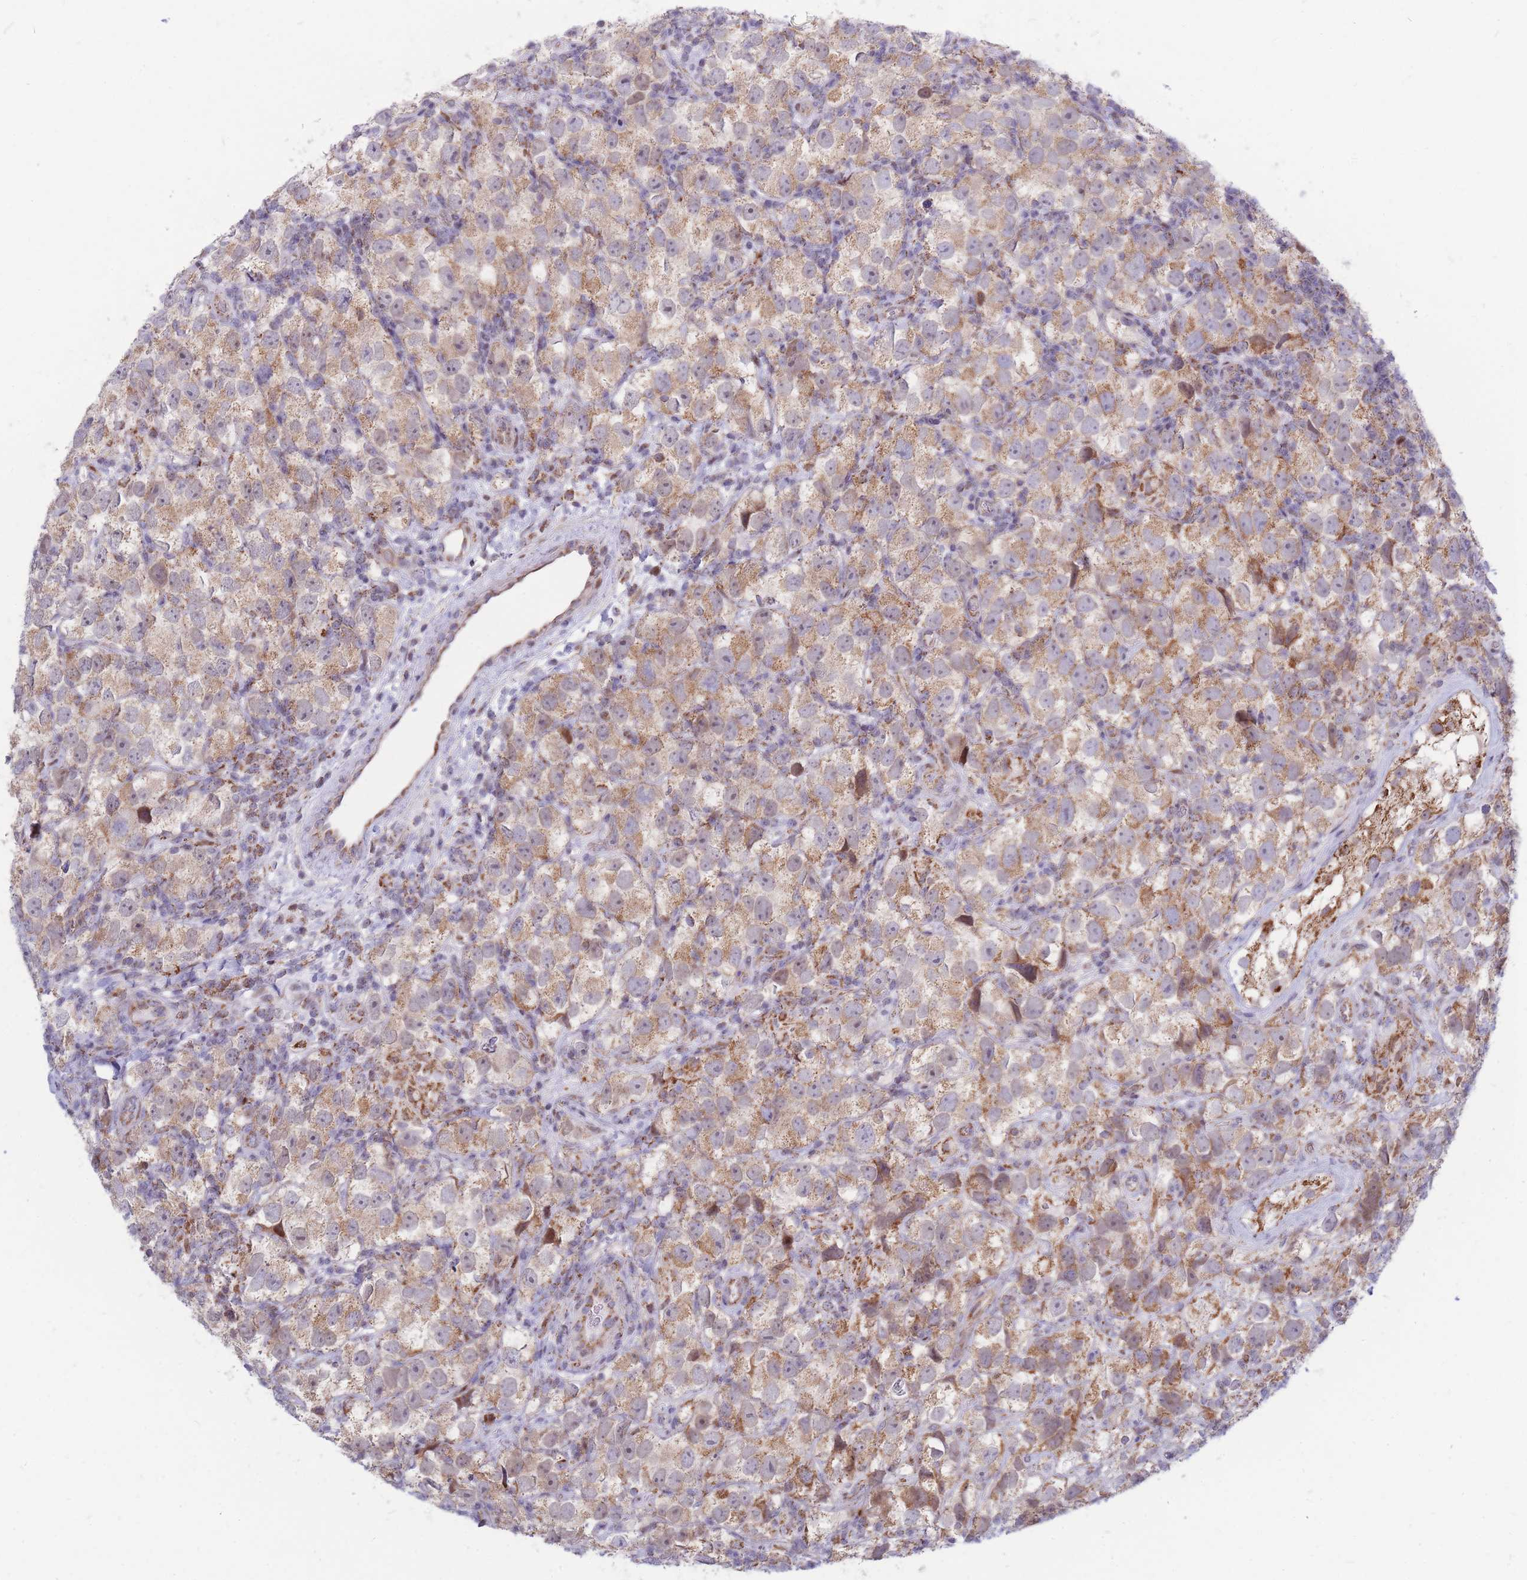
{"staining": {"intensity": "moderate", "quantity": ">75%", "location": "cytoplasmic/membranous"}, "tissue": "testis cancer", "cell_type": "Tumor cells", "image_type": "cancer", "snomed": [{"axis": "morphology", "description": "Seminoma, NOS"}, {"axis": "topography", "description": "Testis"}], "caption": "Testis cancer (seminoma) stained with IHC demonstrates moderate cytoplasmic/membranous positivity in about >75% of tumor cells.", "gene": "MOB4", "patient": {"sex": "male", "age": 26}}